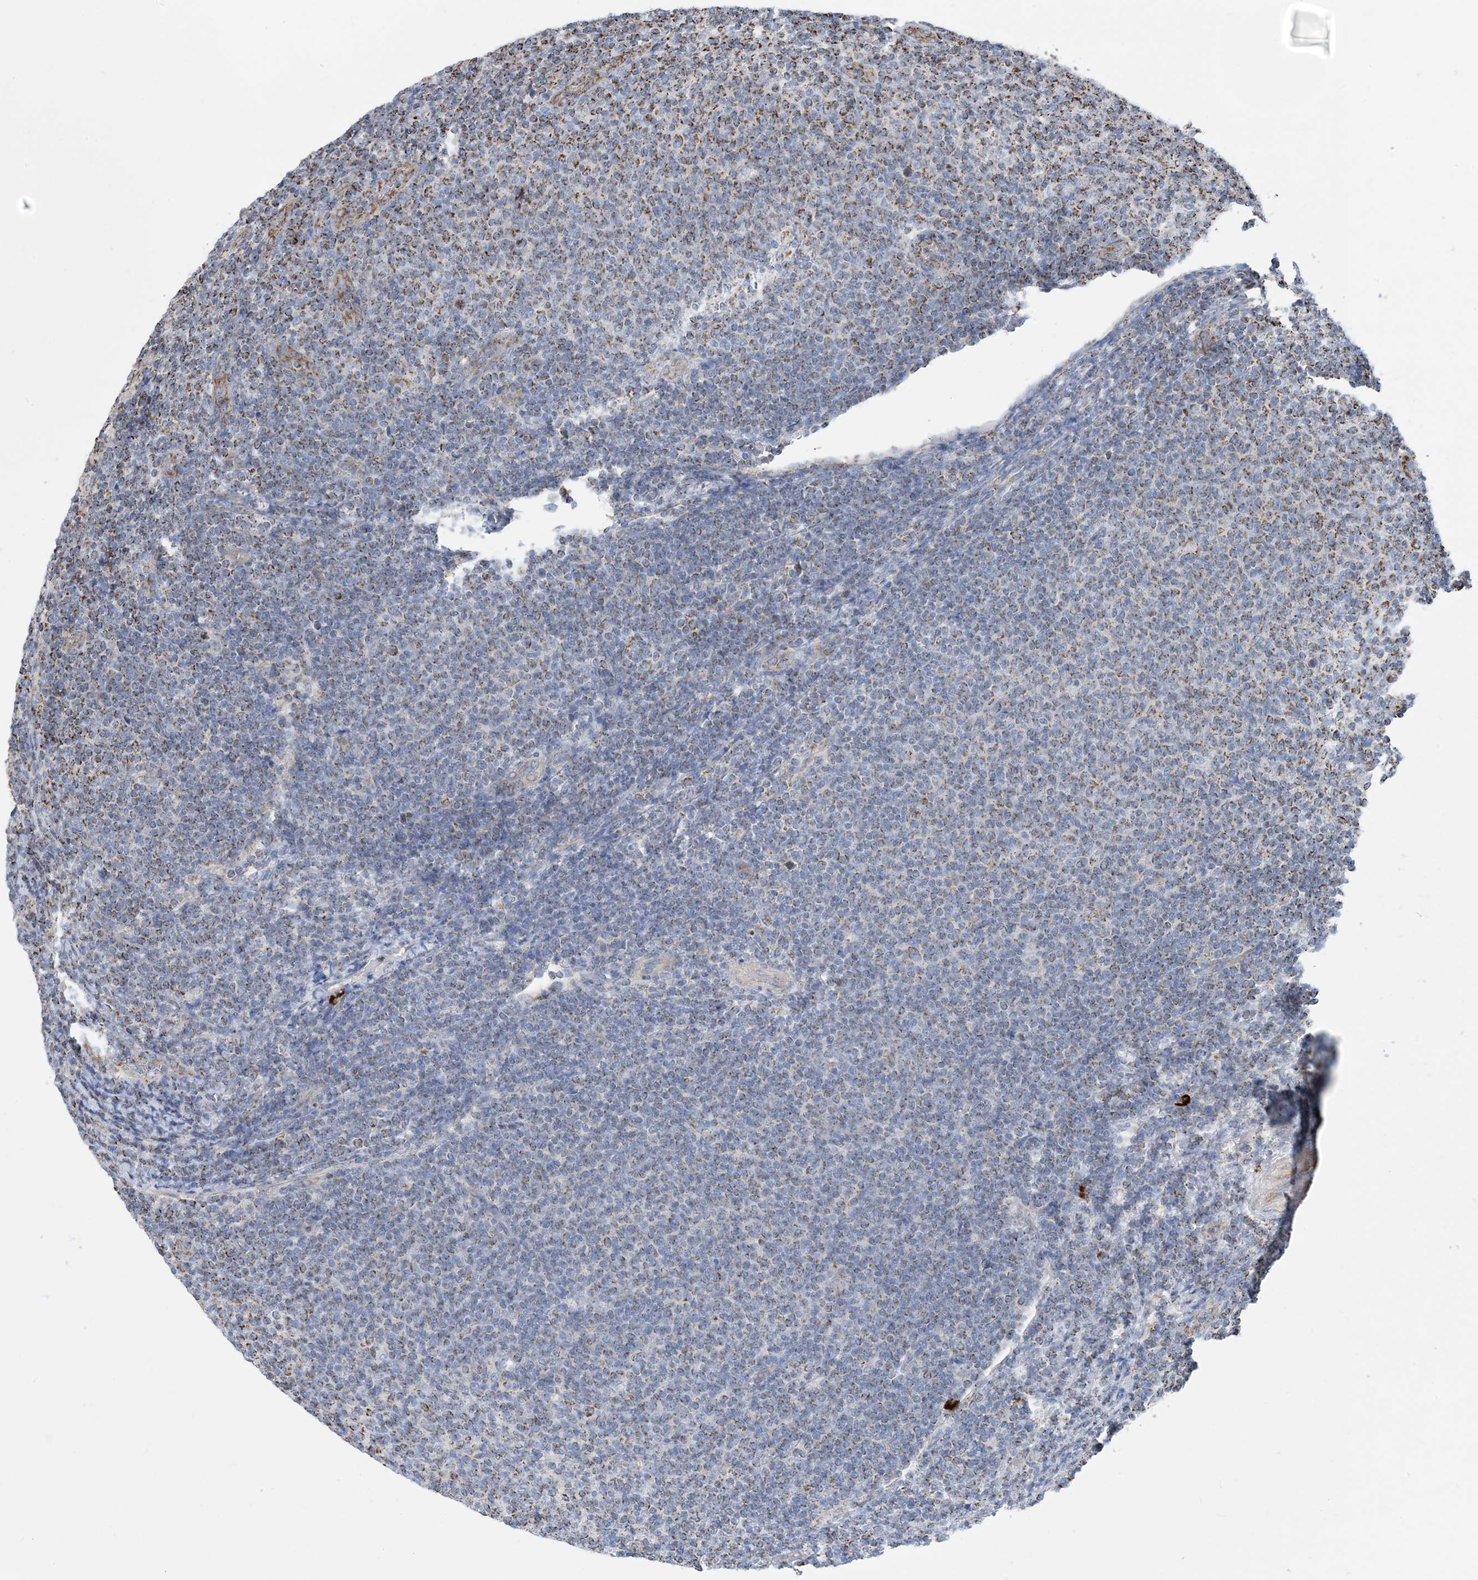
{"staining": {"intensity": "moderate", "quantity": "<25%", "location": "cytoplasmic/membranous"}, "tissue": "lymphoma", "cell_type": "Tumor cells", "image_type": "cancer", "snomed": [{"axis": "morphology", "description": "Malignant lymphoma, non-Hodgkin's type, Low grade"}, {"axis": "topography", "description": "Lymph node"}], "caption": "The immunohistochemical stain highlights moderate cytoplasmic/membranous staining in tumor cells of lymphoma tissue.", "gene": "PCDHGA1", "patient": {"sex": "male", "age": 66}}